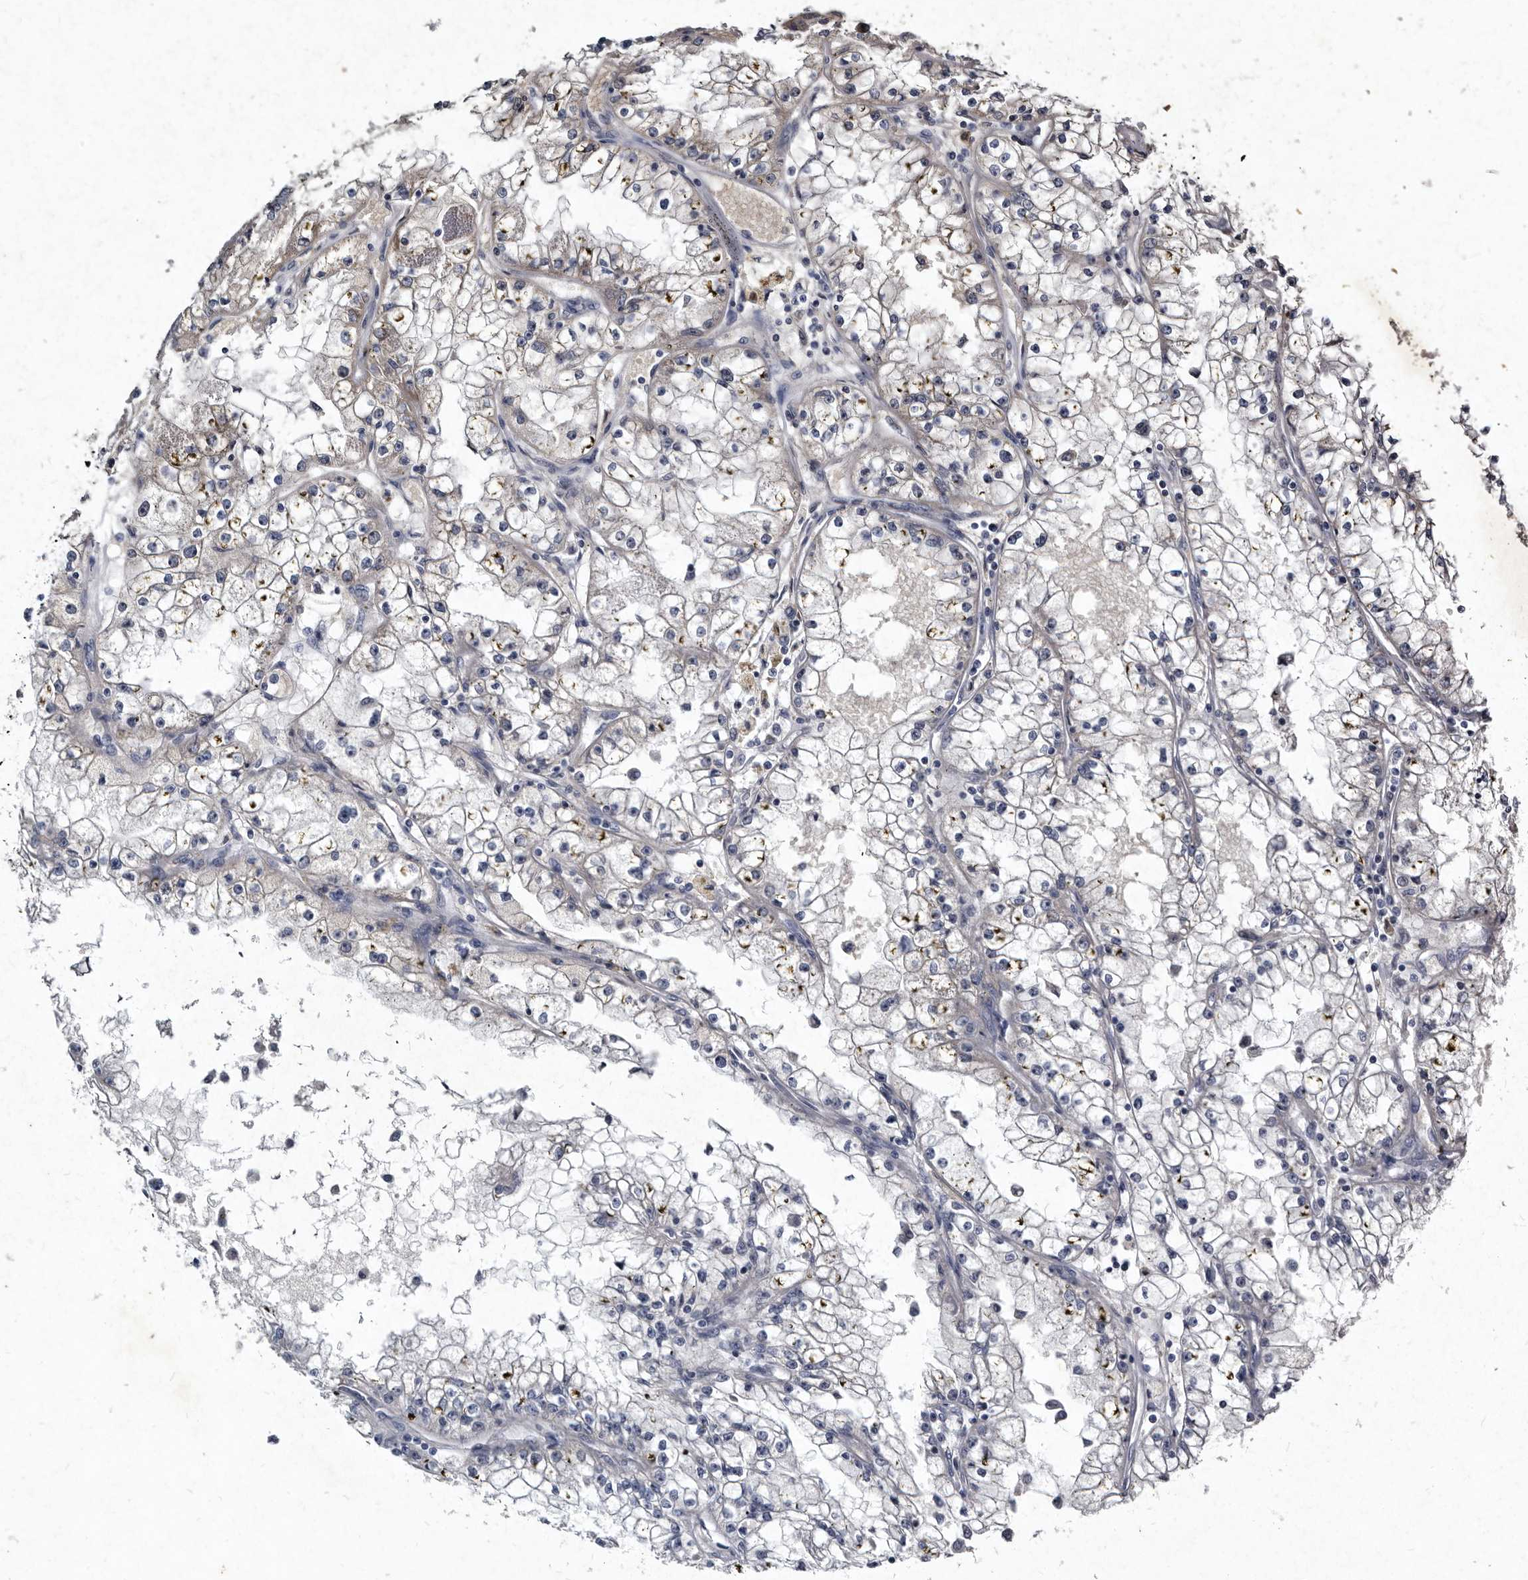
{"staining": {"intensity": "weak", "quantity": "<25%", "location": "cytoplasmic/membranous"}, "tissue": "renal cancer", "cell_type": "Tumor cells", "image_type": "cancer", "snomed": [{"axis": "morphology", "description": "Adenocarcinoma, NOS"}, {"axis": "topography", "description": "Kidney"}], "caption": "High power microscopy micrograph of an IHC histopathology image of renal cancer, revealing no significant positivity in tumor cells.", "gene": "YPEL3", "patient": {"sex": "male", "age": 56}}